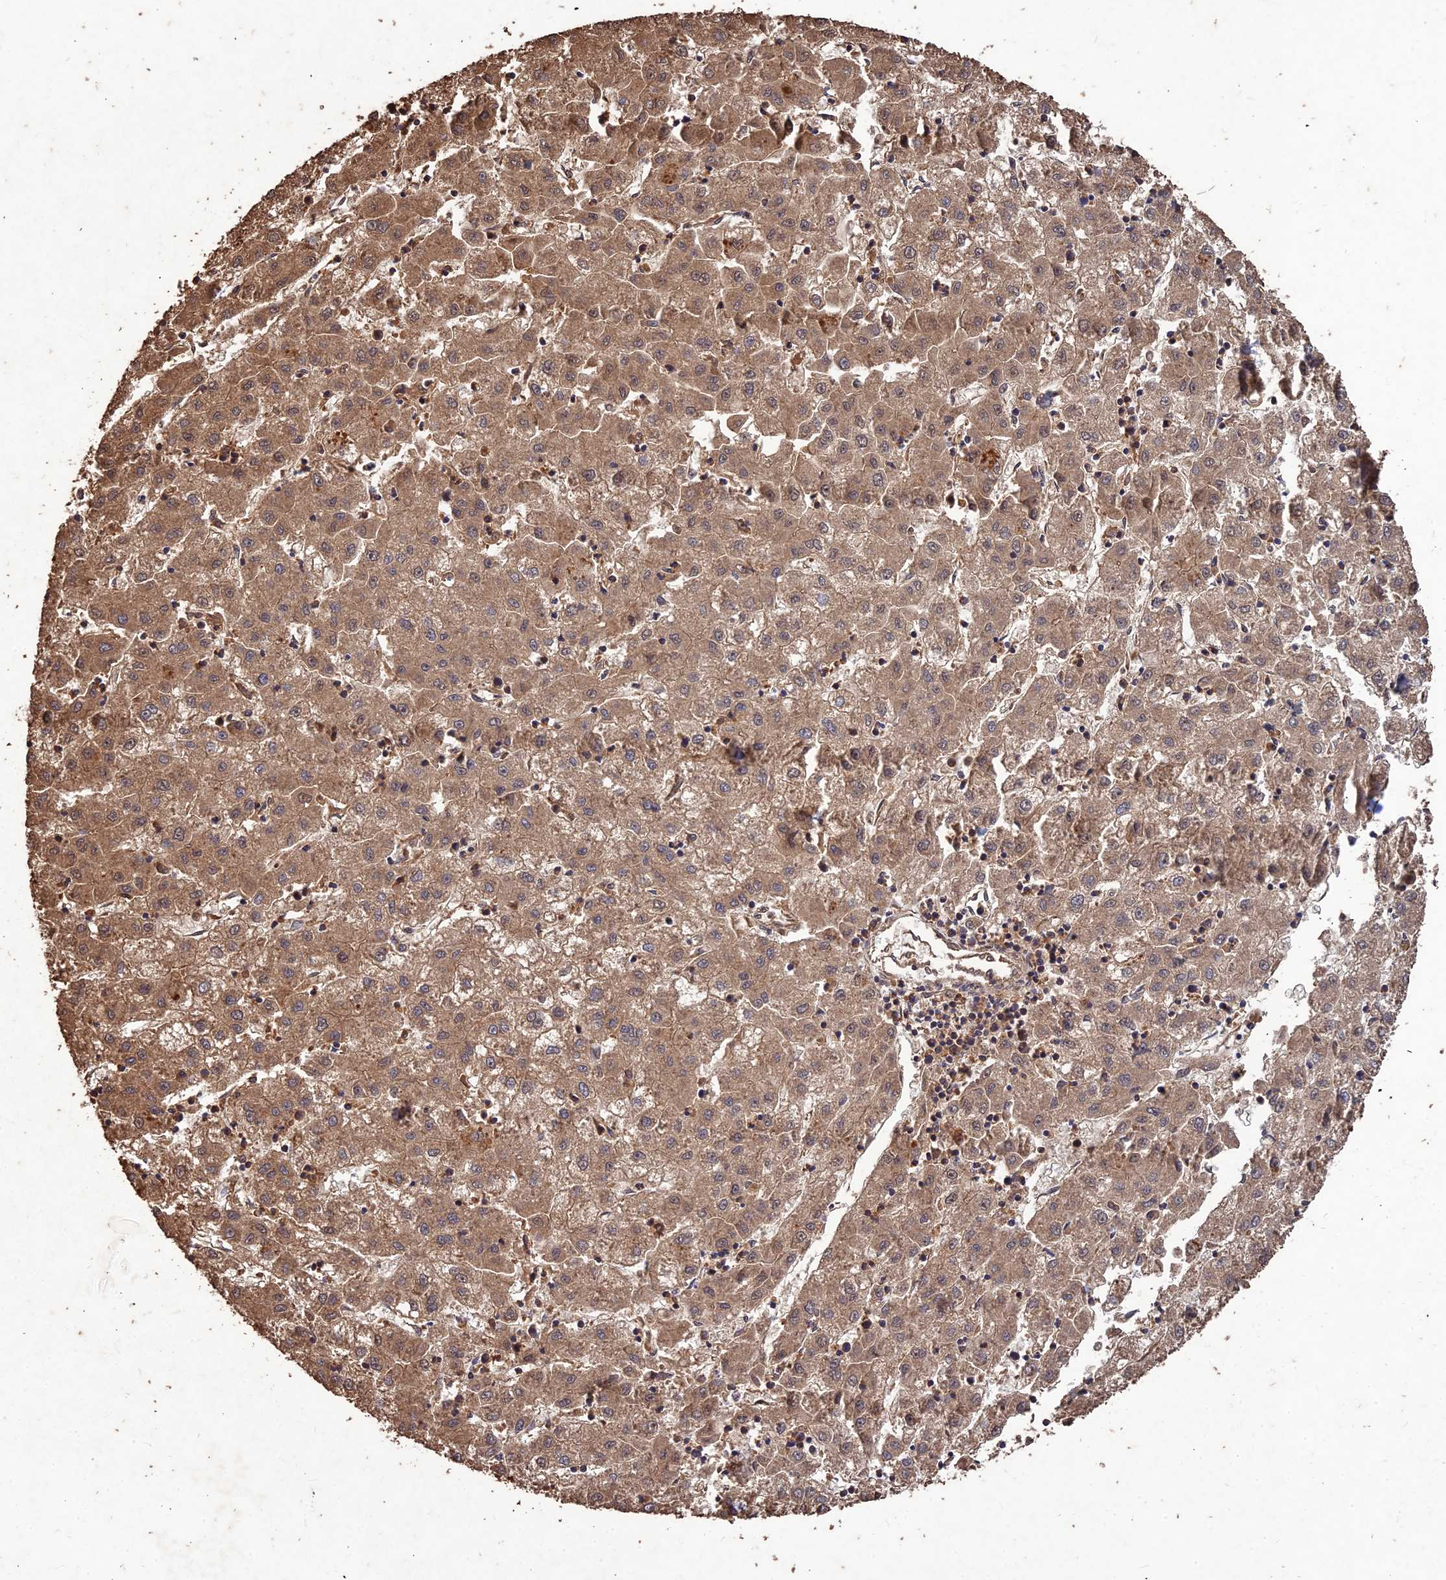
{"staining": {"intensity": "moderate", "quantity": ">75%", "location": "cytoplasmic/membranous,nuclear"}, "tissue": "liver cancer", "cell_type": "Tumor cells", "image_type": "cancer", "snomed": [{"axis": "morphology", "description": "Carcinoma, Hepatocellular, NOS"}, {"axis": "topography", "description": "Liver"}], "caption": "Human hepatocellular carcinoma (liver) stained with a brown dye demonstrates moderate cytoplasmic/membranous and nuclear positive staining in about >75% of tumor cells.", "gene": "SYMPK", "patient": {"sex": "male", "age": 72}}